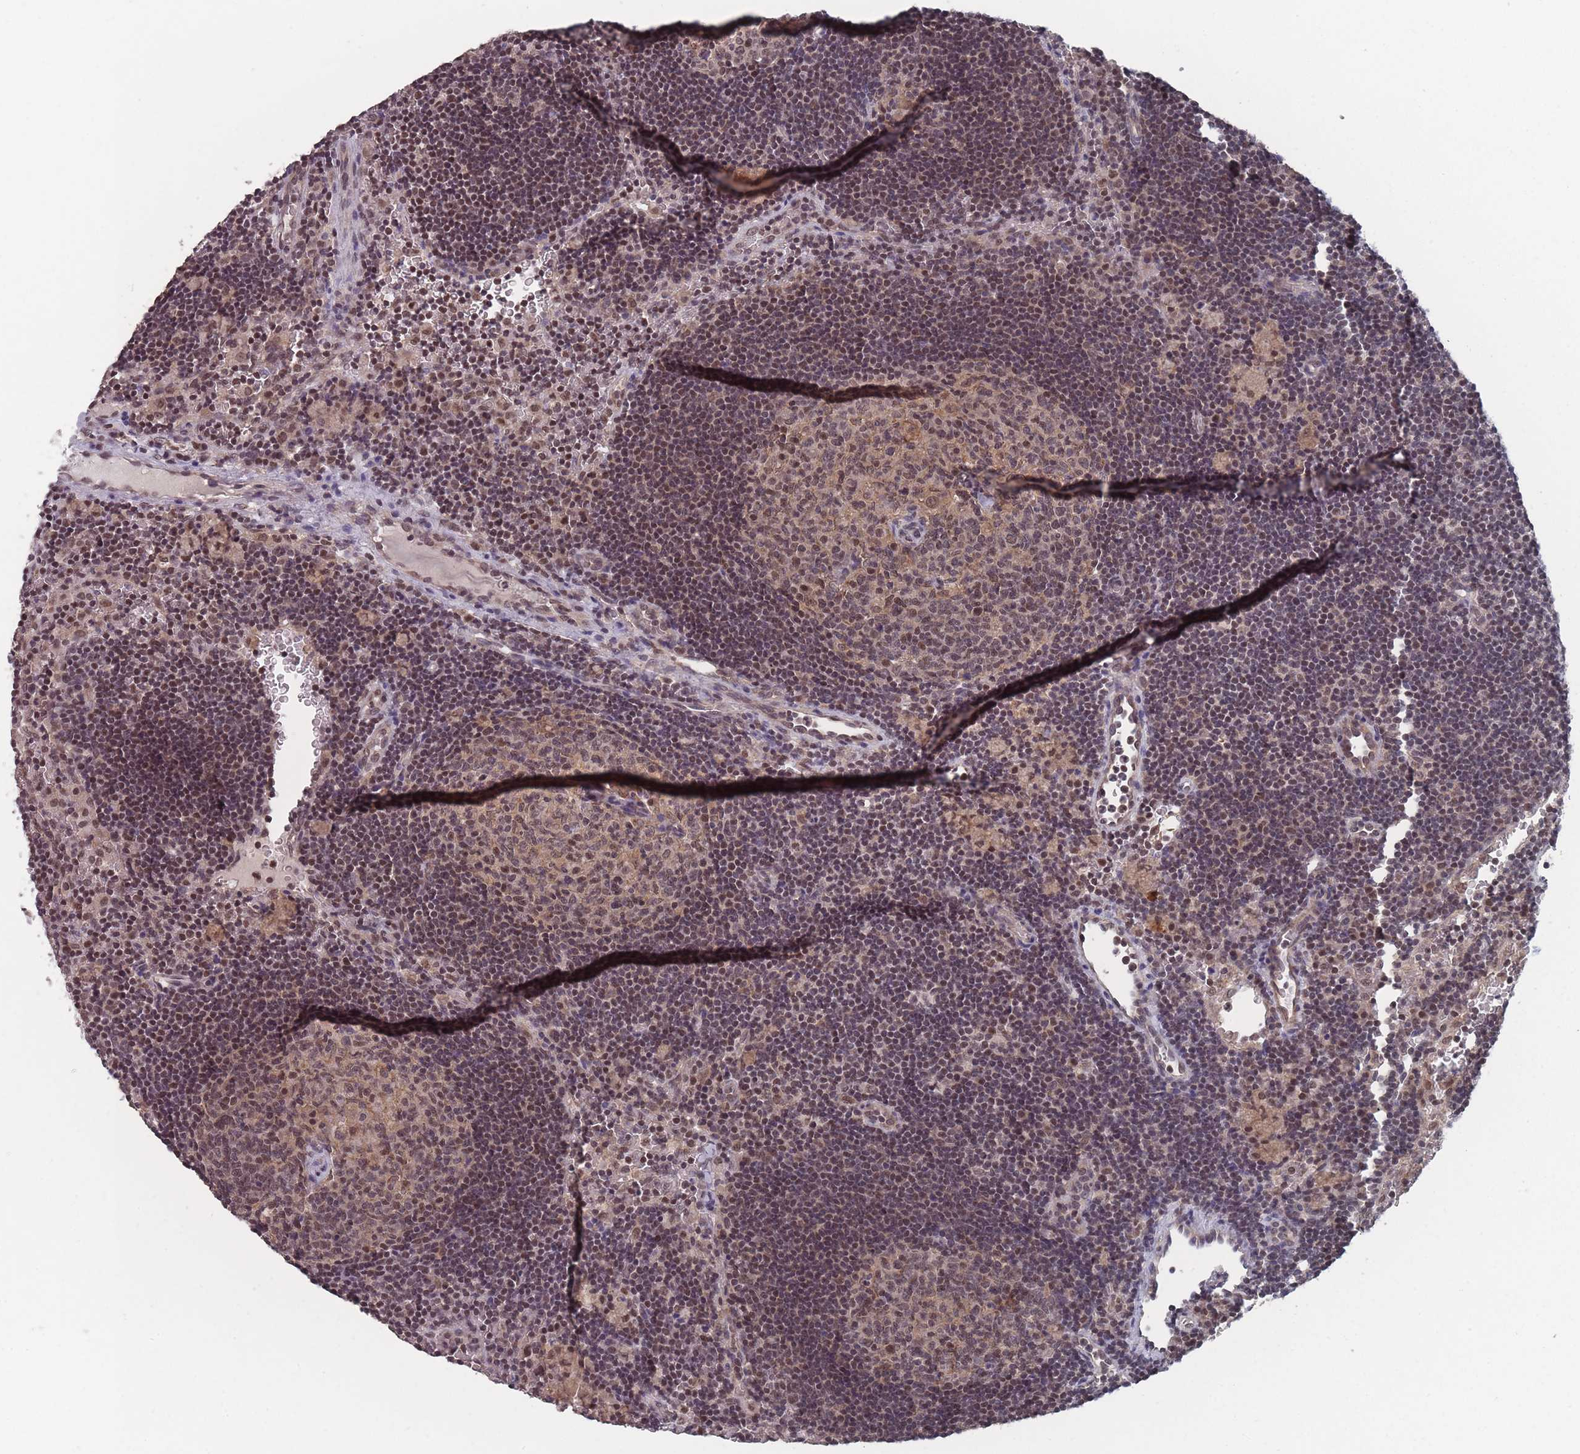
{"staining": {"intensity": "moderate", "quantity": "25%-75%", "location": "nuclear"}, "tissue": "lymph node", "cell_type": "Germinal center cells", "image_type": "normal", "snomed": [{"axis": "morphology", "description": "Normal tissue, NOS"}, {"axis": "topography", "description": "Lymph node"}], "caption": "Immunohistochemistry (IHC) staining of benign lymph node, which reveals medium levels of moderate nuclear staining in approximately 25%-75% of germinal center cells indicating moderate nuclear protein staining. The staining was performed using DAB (3,3'-diaminobenzidine) (brown) for protein detection and nuclei were counterstained in hematoxylin (blue).", "gene": "CNTRL", "patient": {"sex": "male", "age": 62}}